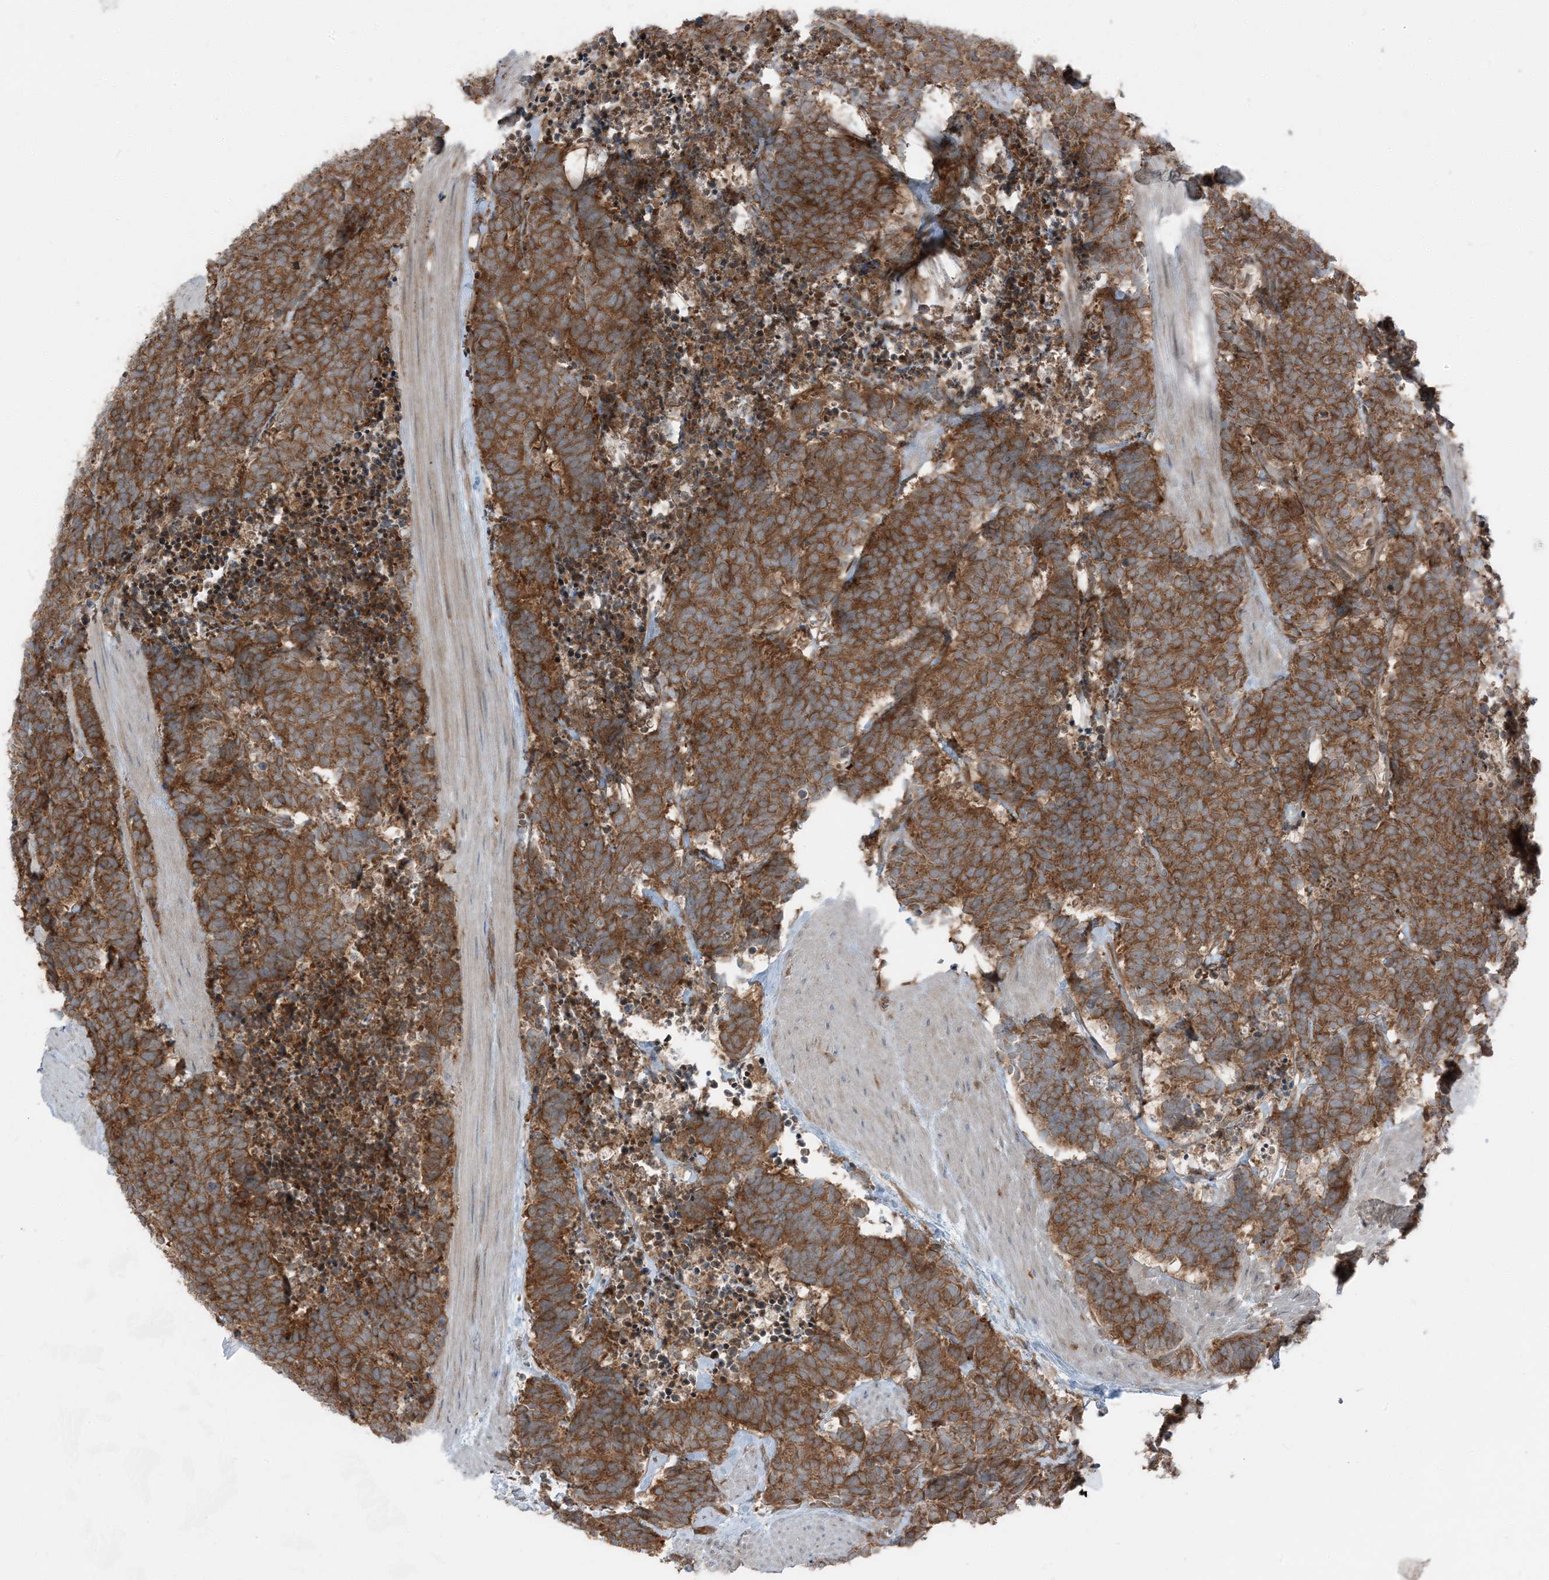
{"staining": {"intensity": "strong", "quantity": ">75%", "location": "cytoplasmic/membranous"}, "tissue": "carcinoid", "cell_type": "Tumor cells", "image_type": "cancer", "snomed": [{"axis": "morphology", "description": "Carcinoma, NOS"}, {"axis": "morphology", "description": "Carcinoid, malignant, NOS"}, {"axis": "topography", "description": "Urinary bladder"}], "caption": "Carcinoma stained with DAB (3,3'-diaminobenzidine) immunohistochemistry shows high levels of strong cytoplasmic/membranous staining in approximately >75% of tumor cells. (DAB IHC with brightfield microscopy, high magnification).", "gene": "RAB3GAP1", "patient": {"sex": "male", "age": 57}}